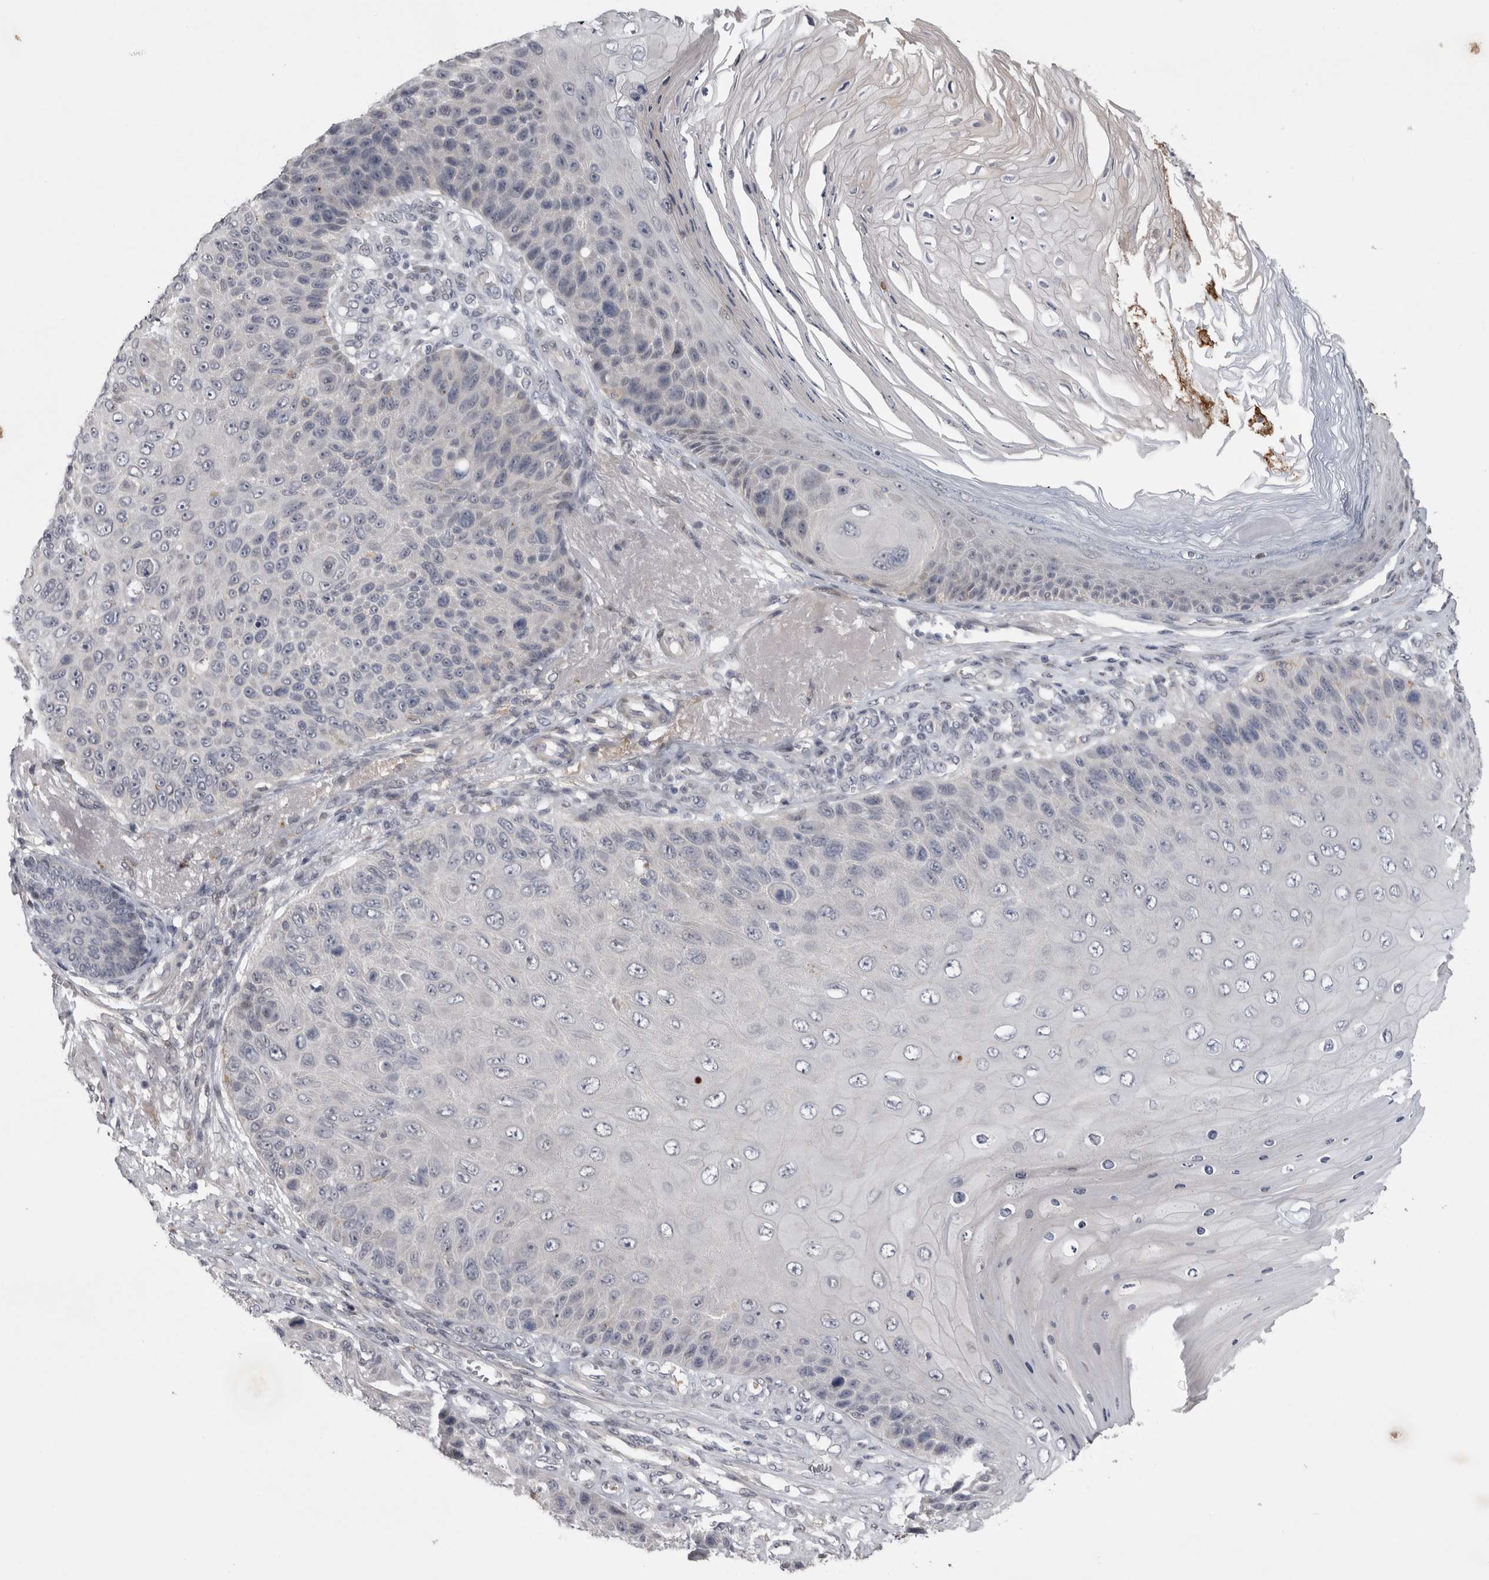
{"staining": {"intensity": "negative", "quantity": "none", "location": "none"}, "tissue": "skin cancer", "cell_type": "Tumor cells", "image_type": "cancer", "snomed": [{"axis": "morphology", "description": "Squamous cell carcinoma, NOS"}, {"axis": "topography", "description": "Skin"}], "caption": "DAB (3,3'-diaminobenzidine) immunohistochemical staining of skin cancer exhibits no significant staining in tumor cells.", "gene": "IFI44", "patient": {"sex": "female", "age": 88}}